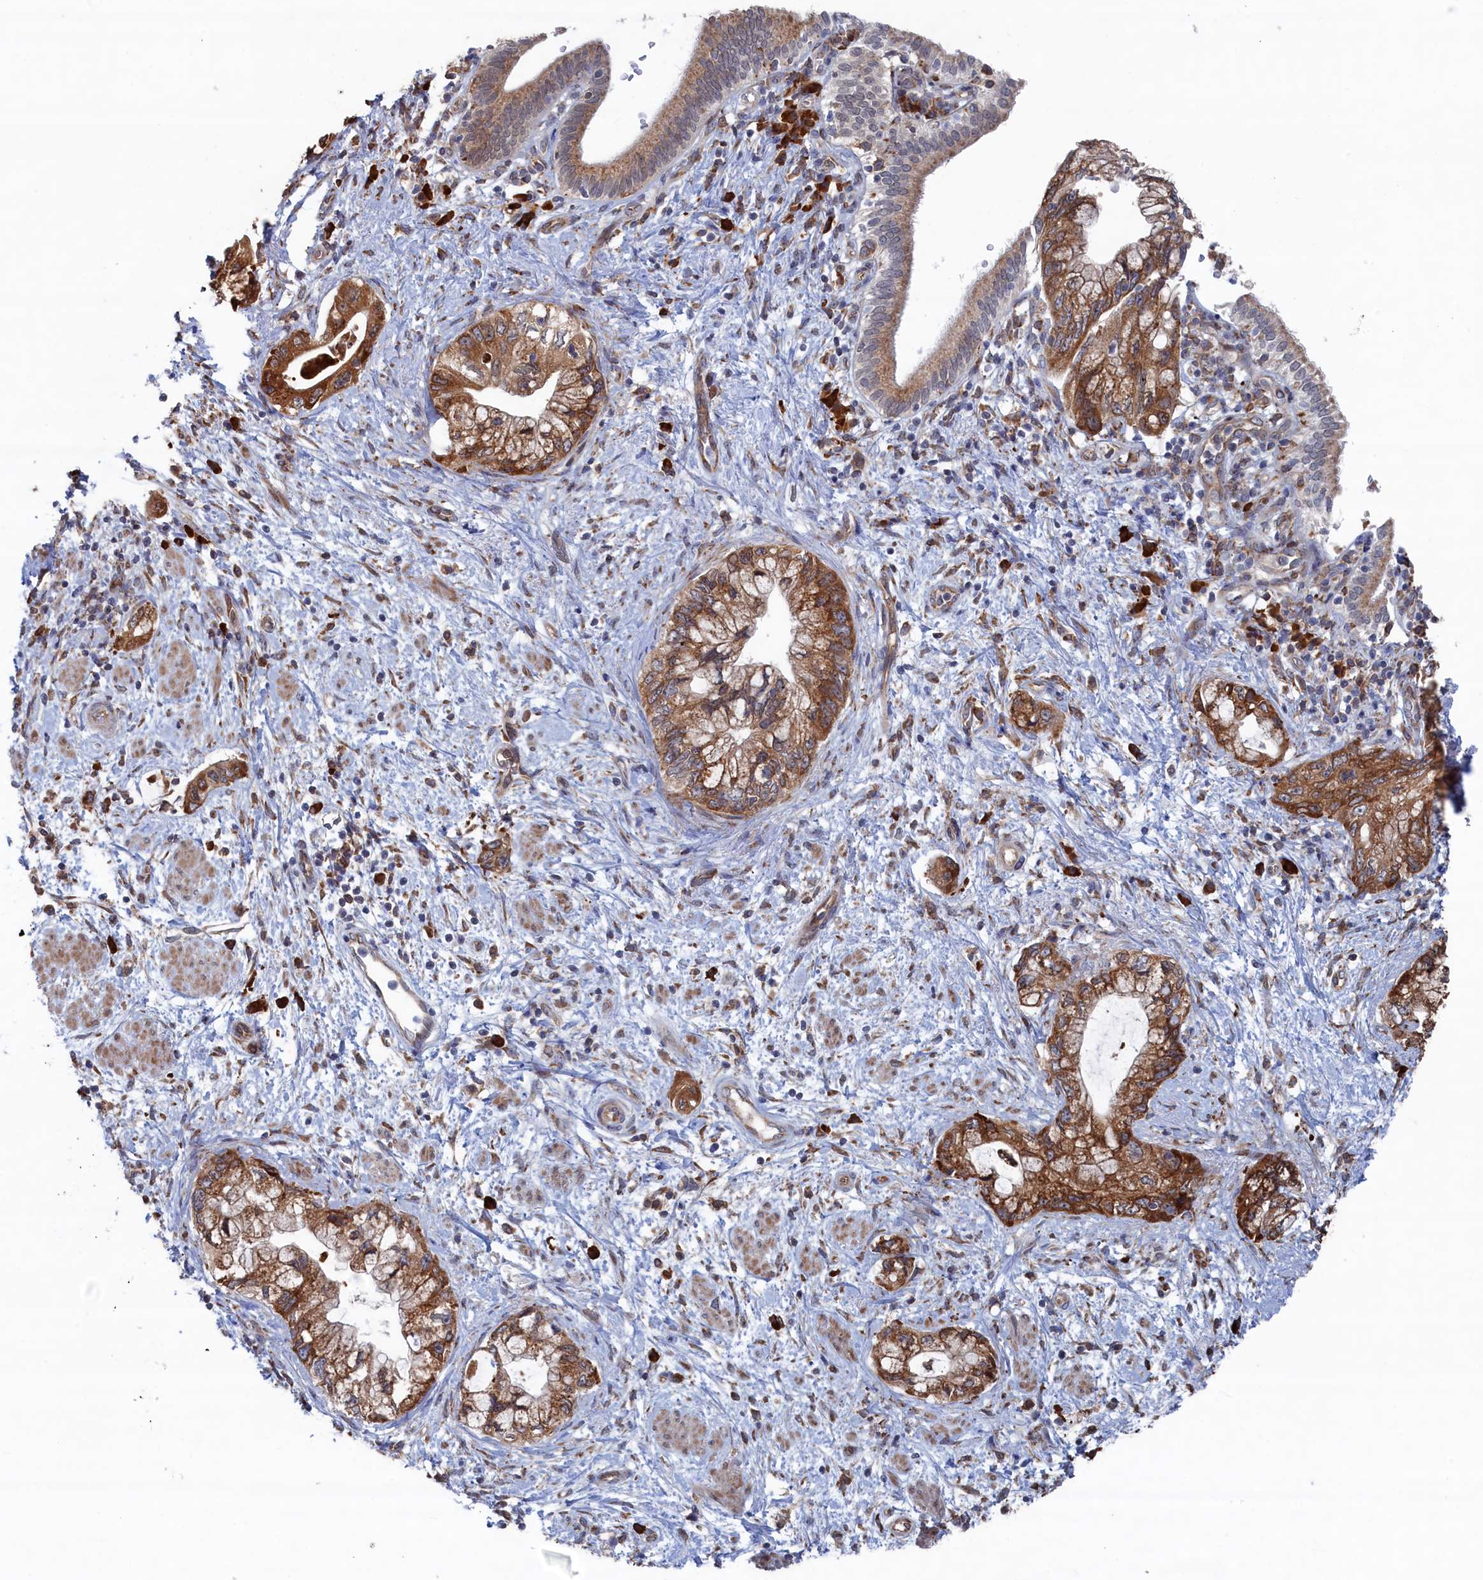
{"staining": {"intensity": "moderate", "quantity": ">75%", "location": "cytoplasmic/membranous"}, "tissue": "pancreatic cancer", "cell_type": "Tumor cells", "image_type": "cancer", "snomed": [{"axis": "morphology", "description": "Adenocarcinoma, NOS"}, {"axis": "topography", "description": "Pancreas"}], "caption": "IHC of pancreatic cancer (adenocarcinoma) shows medium levels of moderate cytoplasmic/membranous positivity in approximately >75% of tumor cells.", "gene": "BPIFB6", "patient": {"sex": "female", "age": 73}}